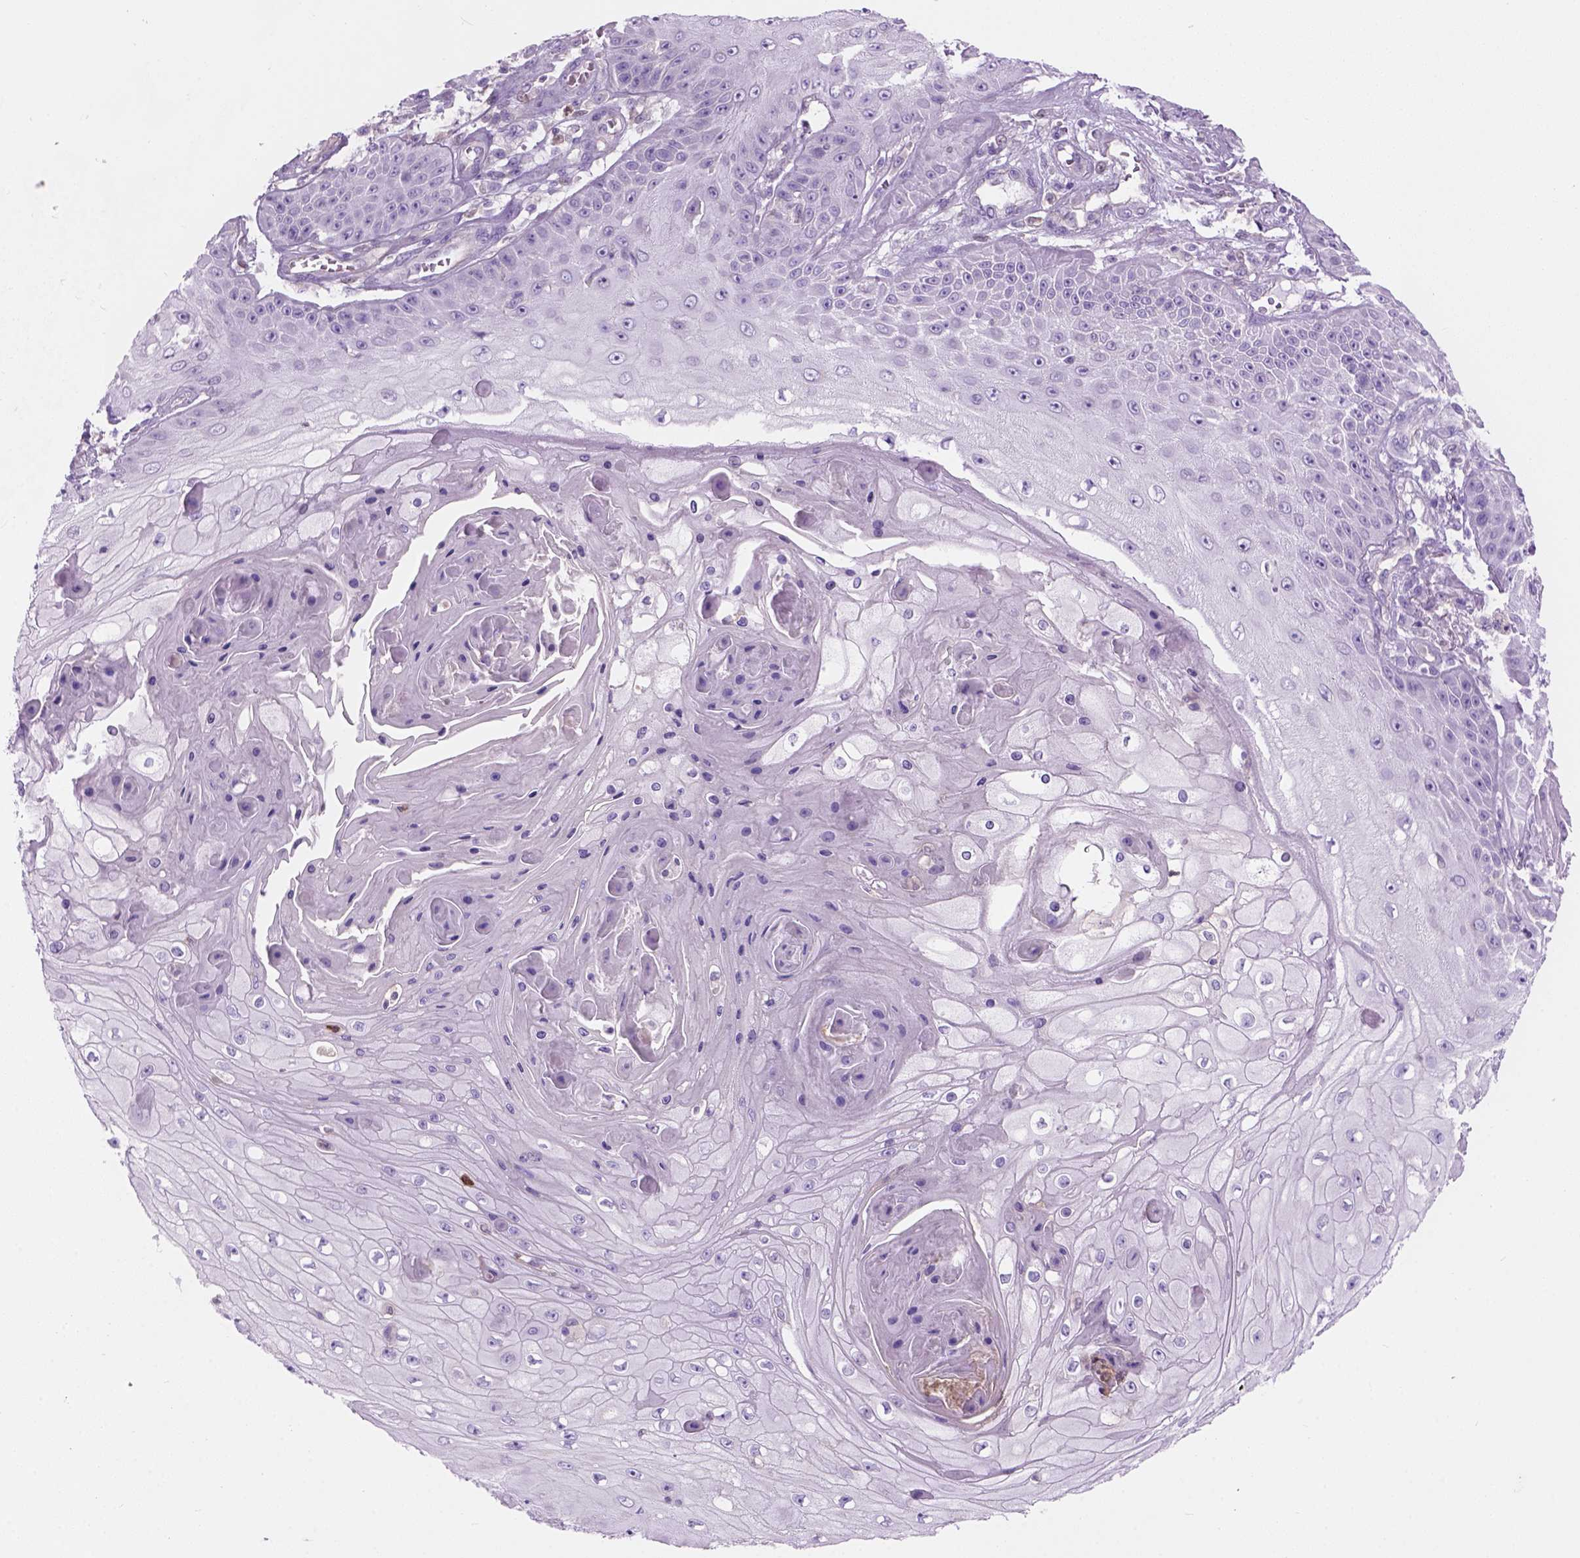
{"staining": {"intensity": "negative", "quantity": "none", "location": "none"}, "tissue": "skin cancer", "cell_type": "Tumor cells", "image_type": "cancer", "snomed": [{"axis": "morphology", "description": "Squamous cell carcinoma, NOS"}, {"axis": "topography", "description": "Skin"}], "caption": "A high-resolution image shows IHC staining of skin cancer (squamous cell carcinoma), which shows no significant positivity in tumor cells. Nuclei are stained in blue.", "gene": "CD84", "patient": {"sex": "male", "age": 70}}